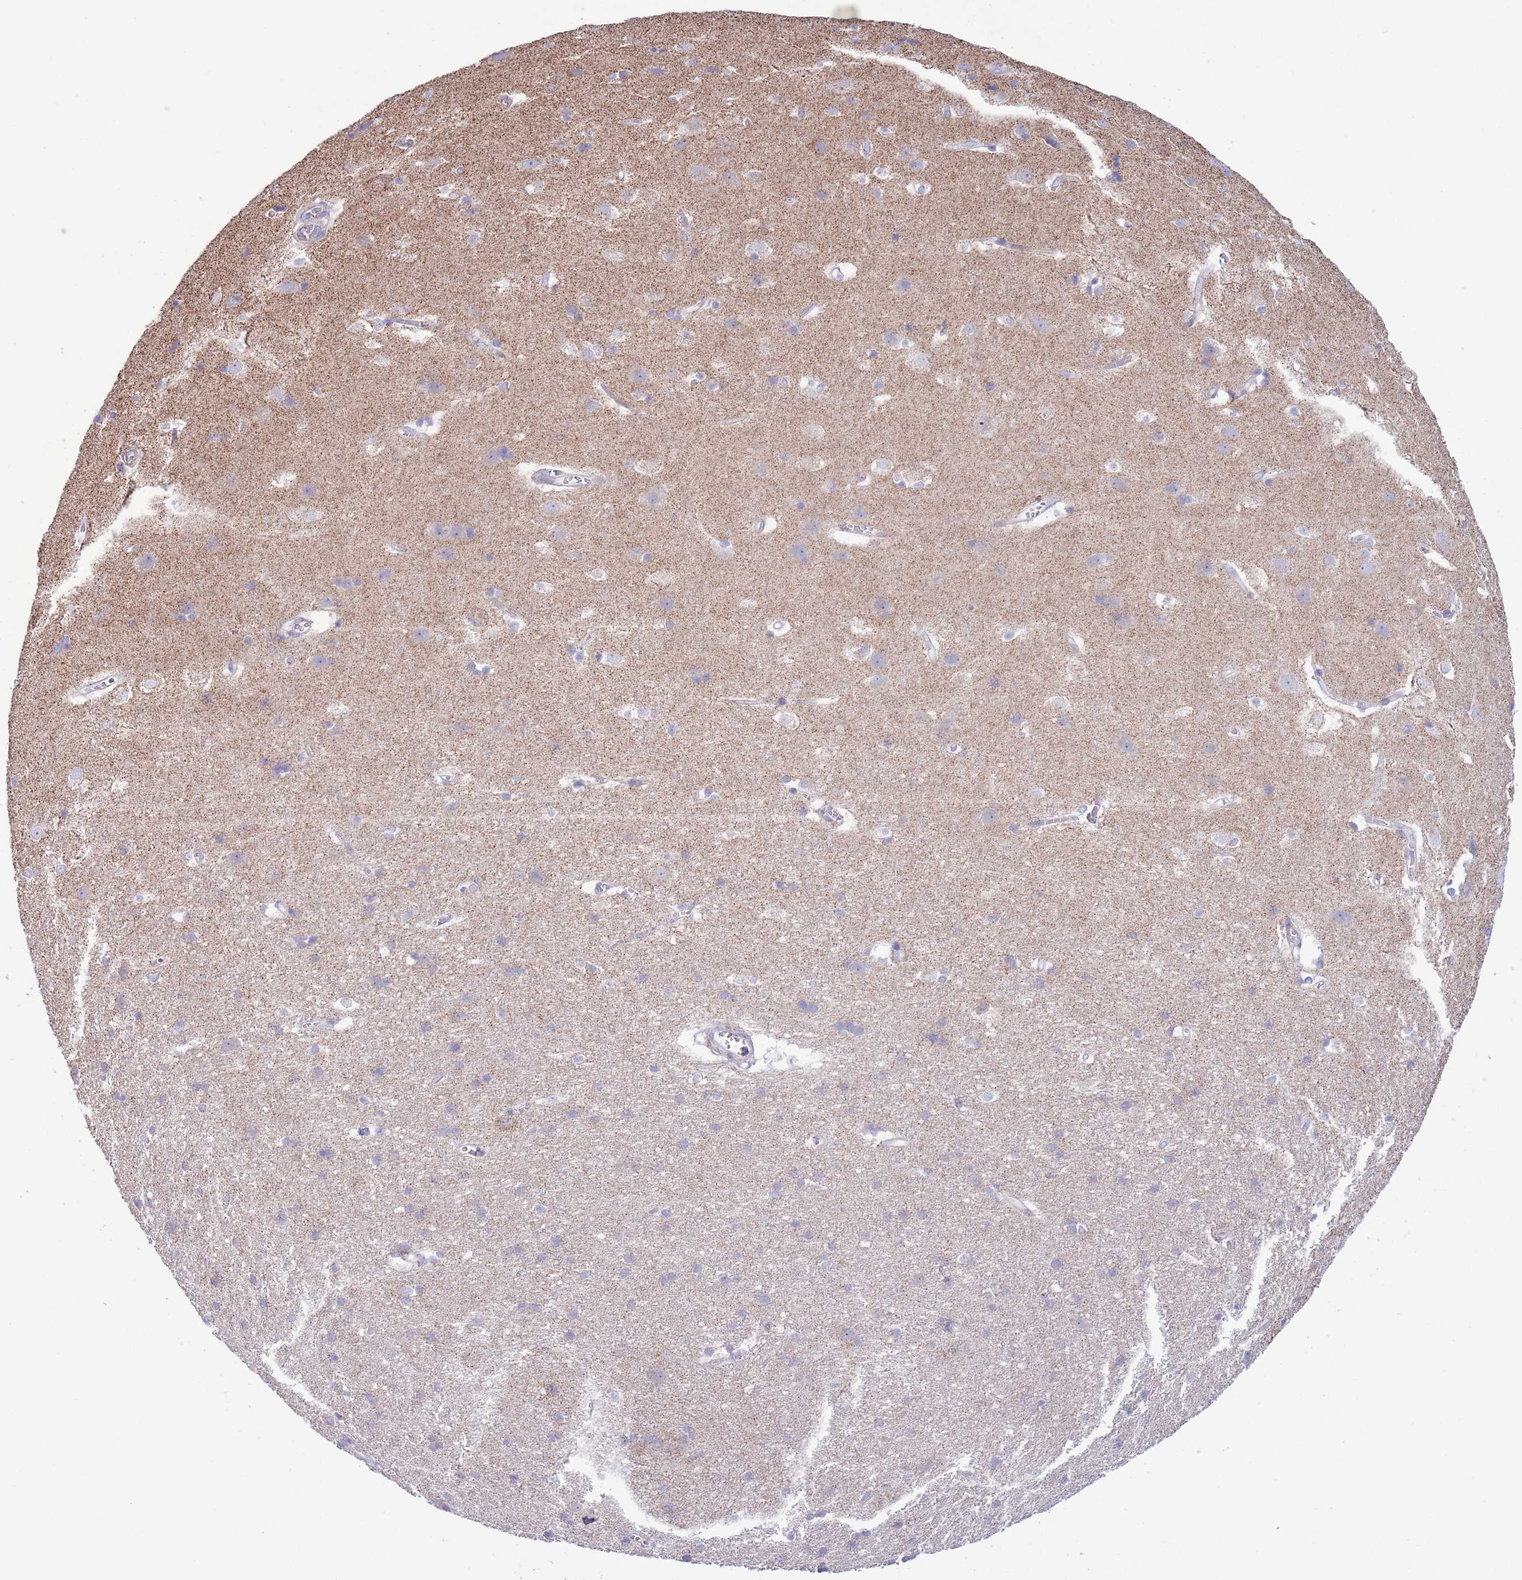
{"staining": {"intensity": "negative", "quantity": "none", "location": "none"}, "tissue": "cerebral cortex", "cell_type": "Endothelial cells", "image_type": "normal", "snomed": [{"axis": "morphology", "description": "Normal tissue, NOS"}, {"axis": "topography", "description": "Cerebral cortex"}], "caption": "This is a image of IHC staining of benign cerebral cortex, which shows no expression in endothelial cells.", "gene": "ATP6V1B1", "patient": {"sex": "male", "age": 54}}